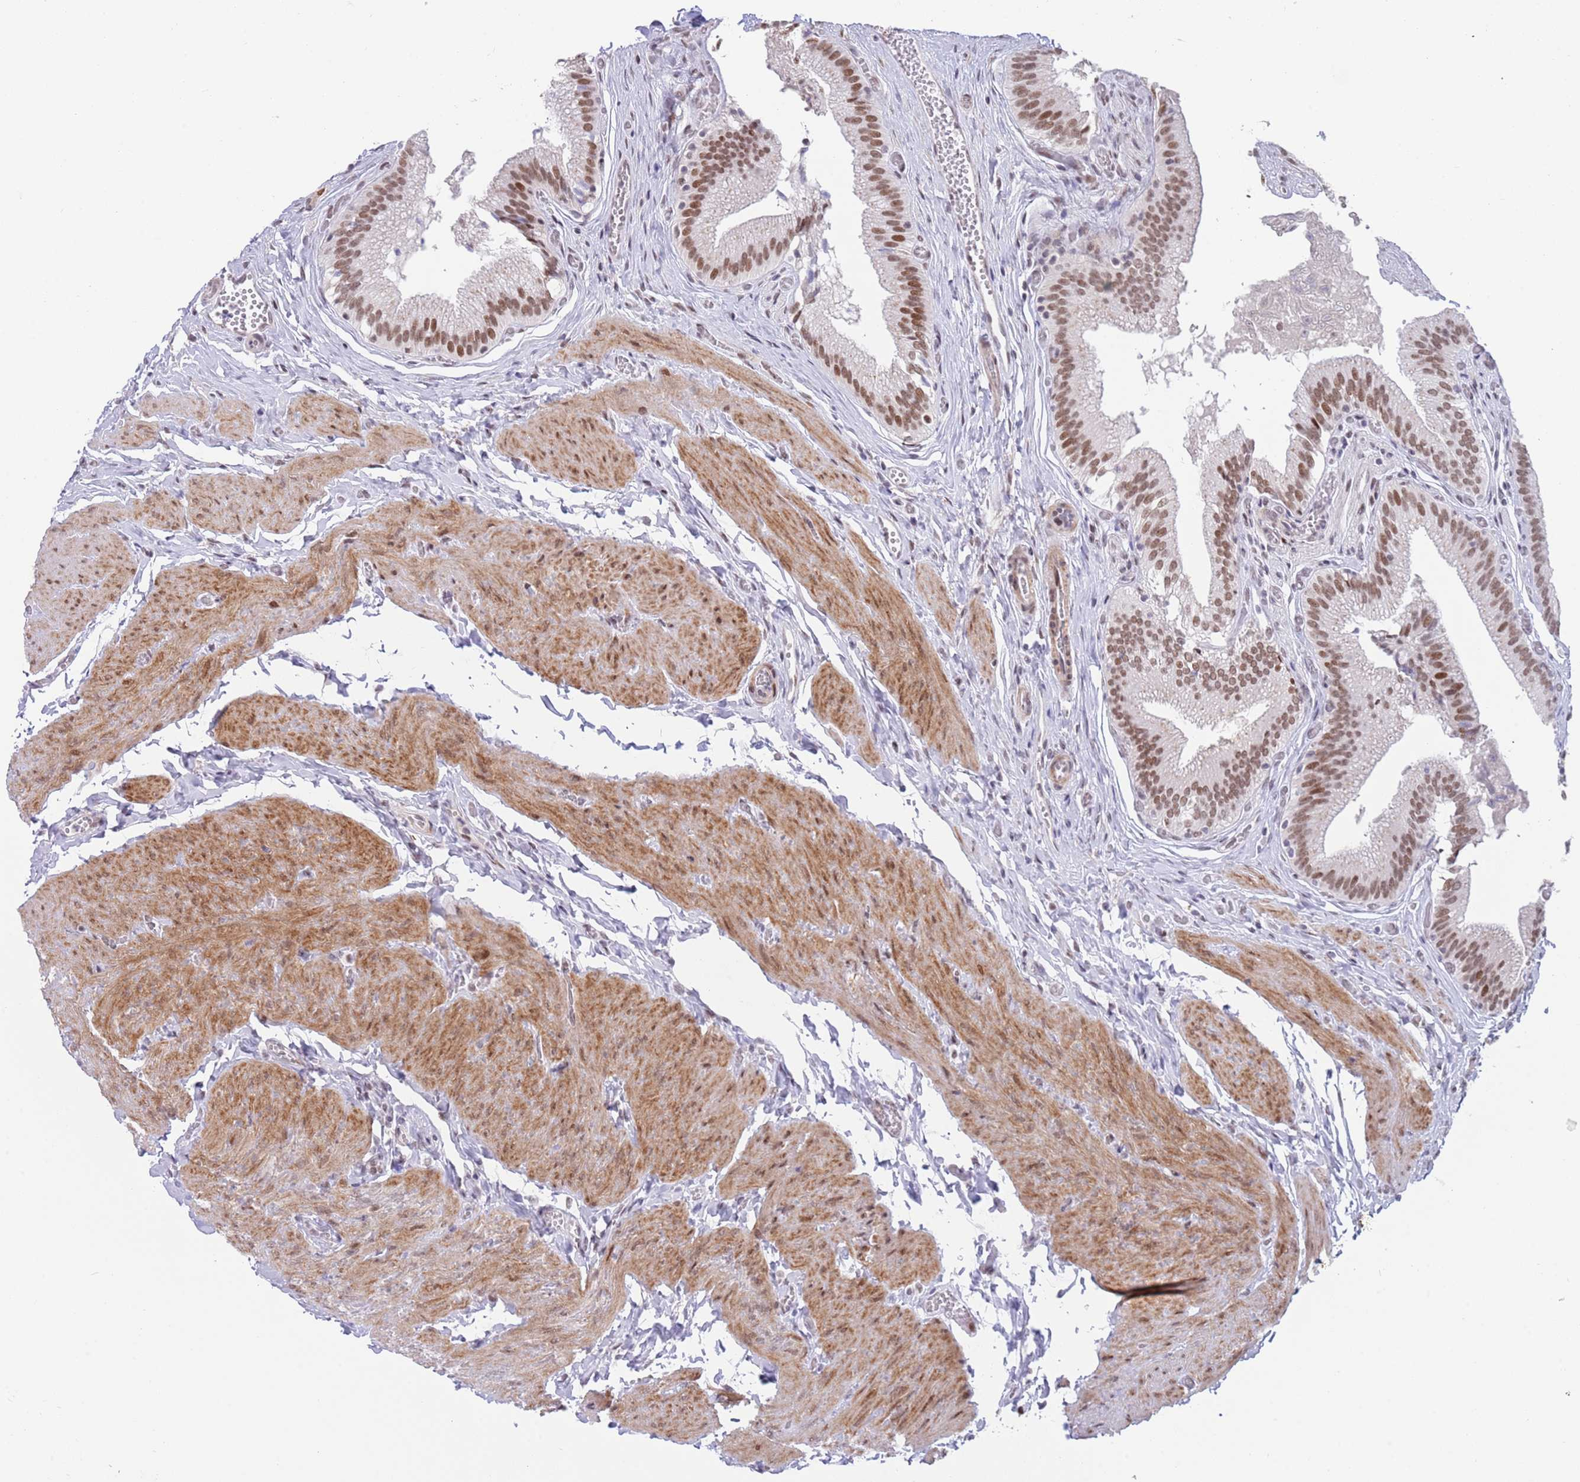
{"staining": {"intensity": "moderate", "quantity": ">75%", "location": "nuclear"}, "tissue": "gallbladder", "cell_type": "Glandular cells", "image_type": "normal", "snomed": [{"axis": "morphology", "description": "Normal tissue, NOS"}, {"axis": "topography", "description": "Gallbladder"}, {"axis": "topography", "description": "Peripheral nerve tissue"}], "caption": "An IHC micrograph of benign tissue is shown. Protein staining in brown labels moderate nuclear positivity in gallbladder within glandular cells.", "gene": "ZNF382", "patient": {"sex": "male", "age": 17}}